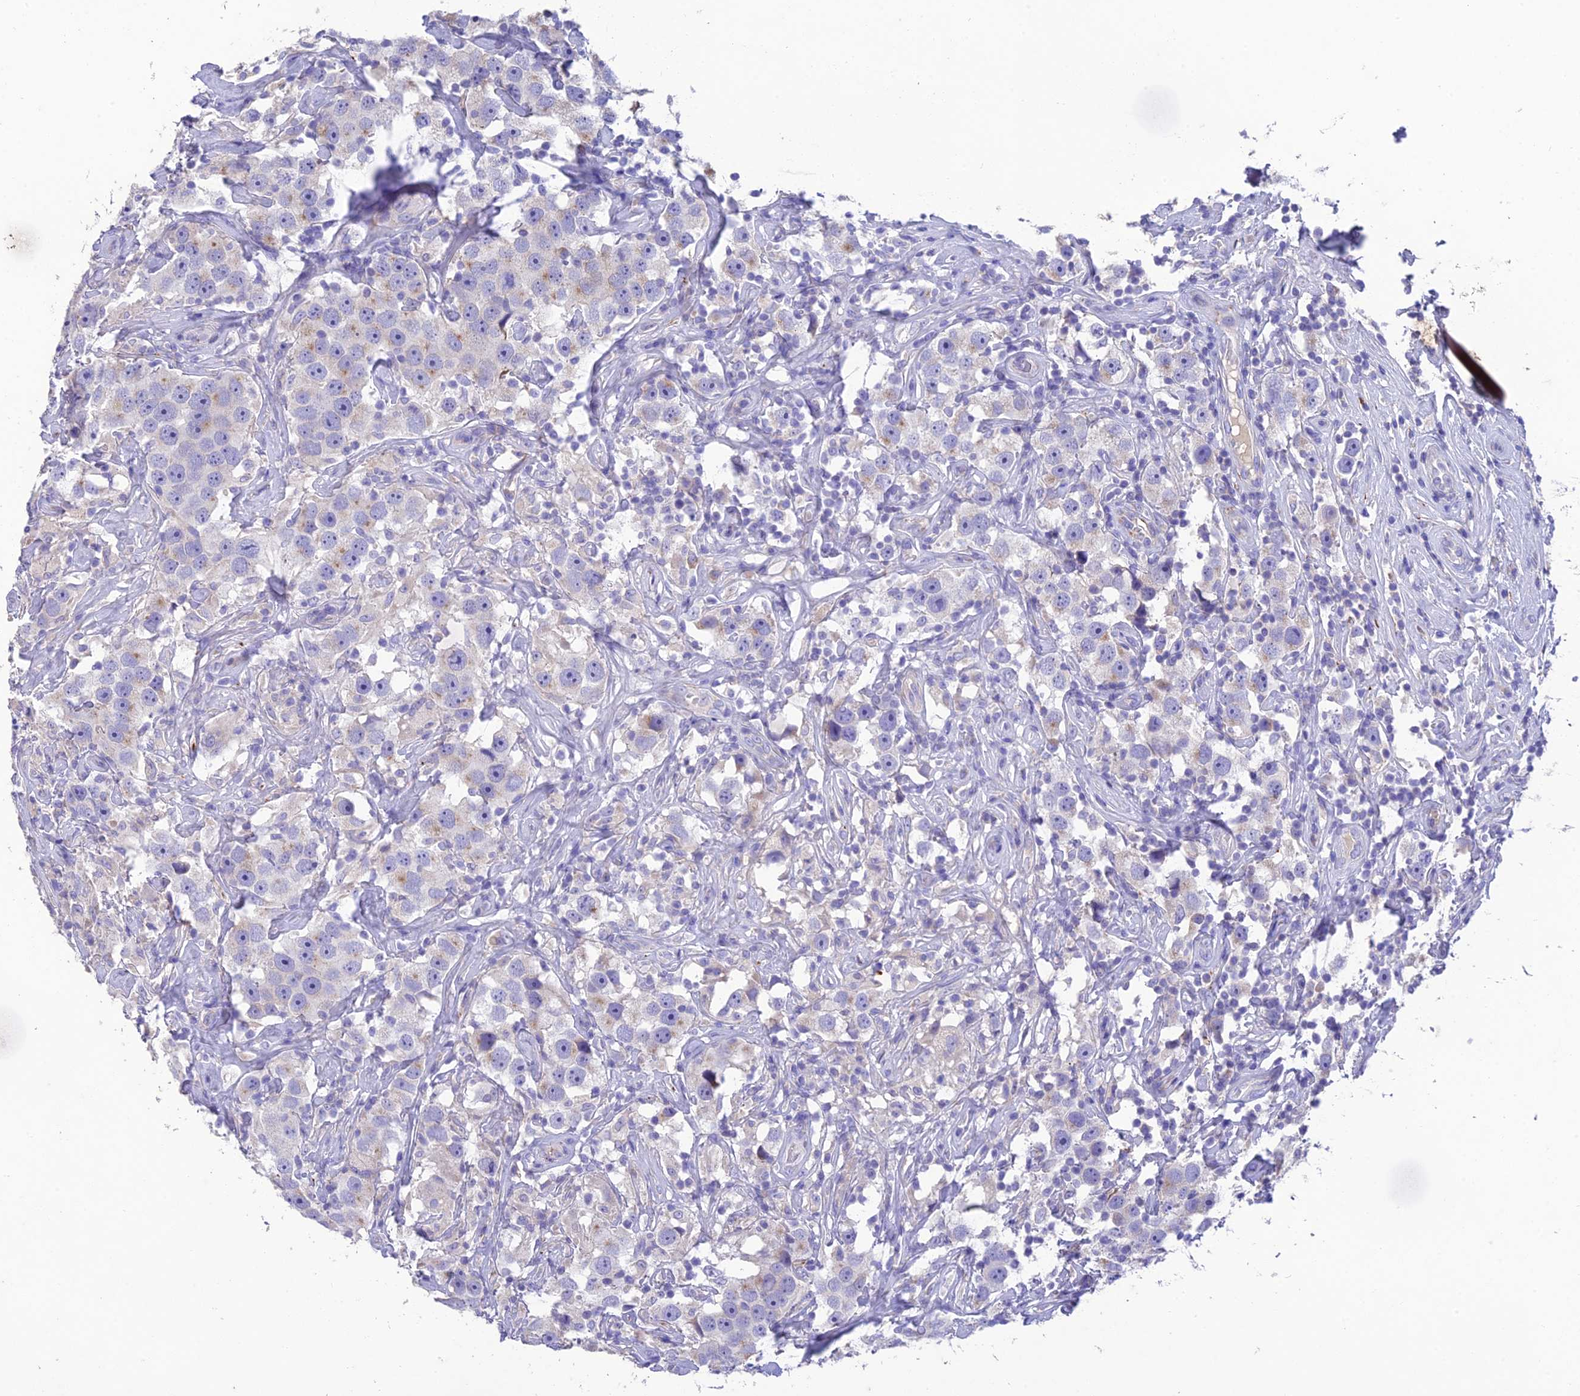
{"staining": {"intensity": "weak", "quantity": "<25%", "location": "cytoplasmic/membranous"}, "tissue": "testis cancer", "cell_type": "Tumor cells", "image_type": "cancer", "snomed": [{"axis": "morphology", "description": "Seminoma, NOS"}, {"axis": "topography", "description": "Testis"}], "caption": "DAB immunohistochemical staining of seminoma (testis) exhibits no significant positivity in tumor cells. Brightfield microscopy of immunohistochemistry (IHC) stained with DAB (3,3'-diaminobenzidine) (brown) and hematoxylin (blue), captured at high magnification.", "gene": "HSD17B2", "patient": {"sex": "male", "age": 49}}